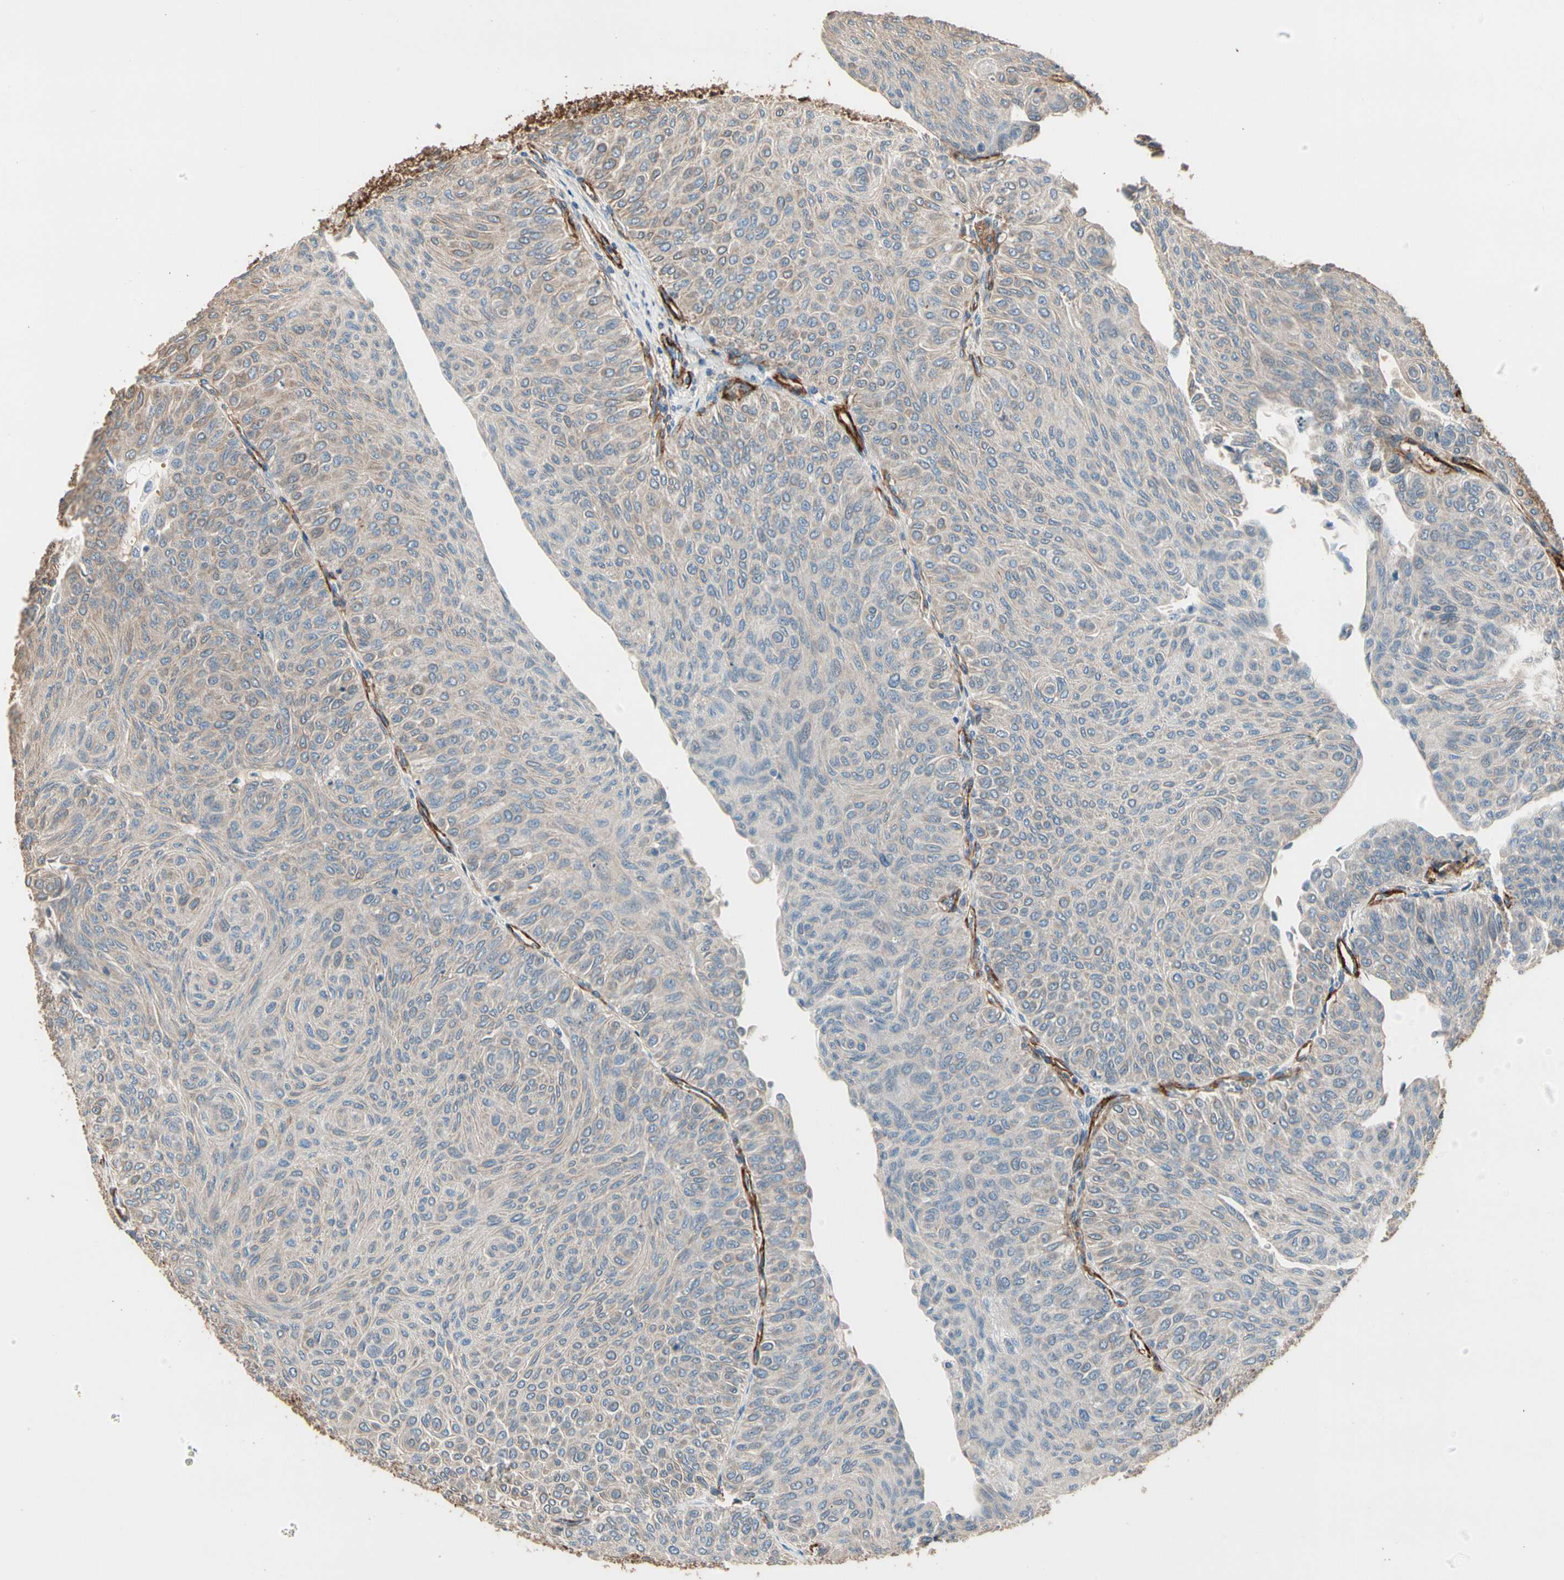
{"staining": {"intensity": "weak", "quantity": ">75%", "location": "cytoplasmic/membranous"}, "tissue": "urothelial cancer", "cell_type": "Tumor cells", "image_type": "cancer", "snomed": [{"axis": "morphology", "description": "Urothelial carcinoma, Low grade"}, {"axis": "topography", "description": "Urinary bladder"}], "caption": "Tumor cells display weak cytoplasmic/membranous staining in about >75% of cells in urothelial cancer. (DAB (3,3'-diaminobenzidine) IHC with brightfield microscopy, high magnification).", "gene": "SUSD2", "patient": {"sex": "male", "age": 78}}